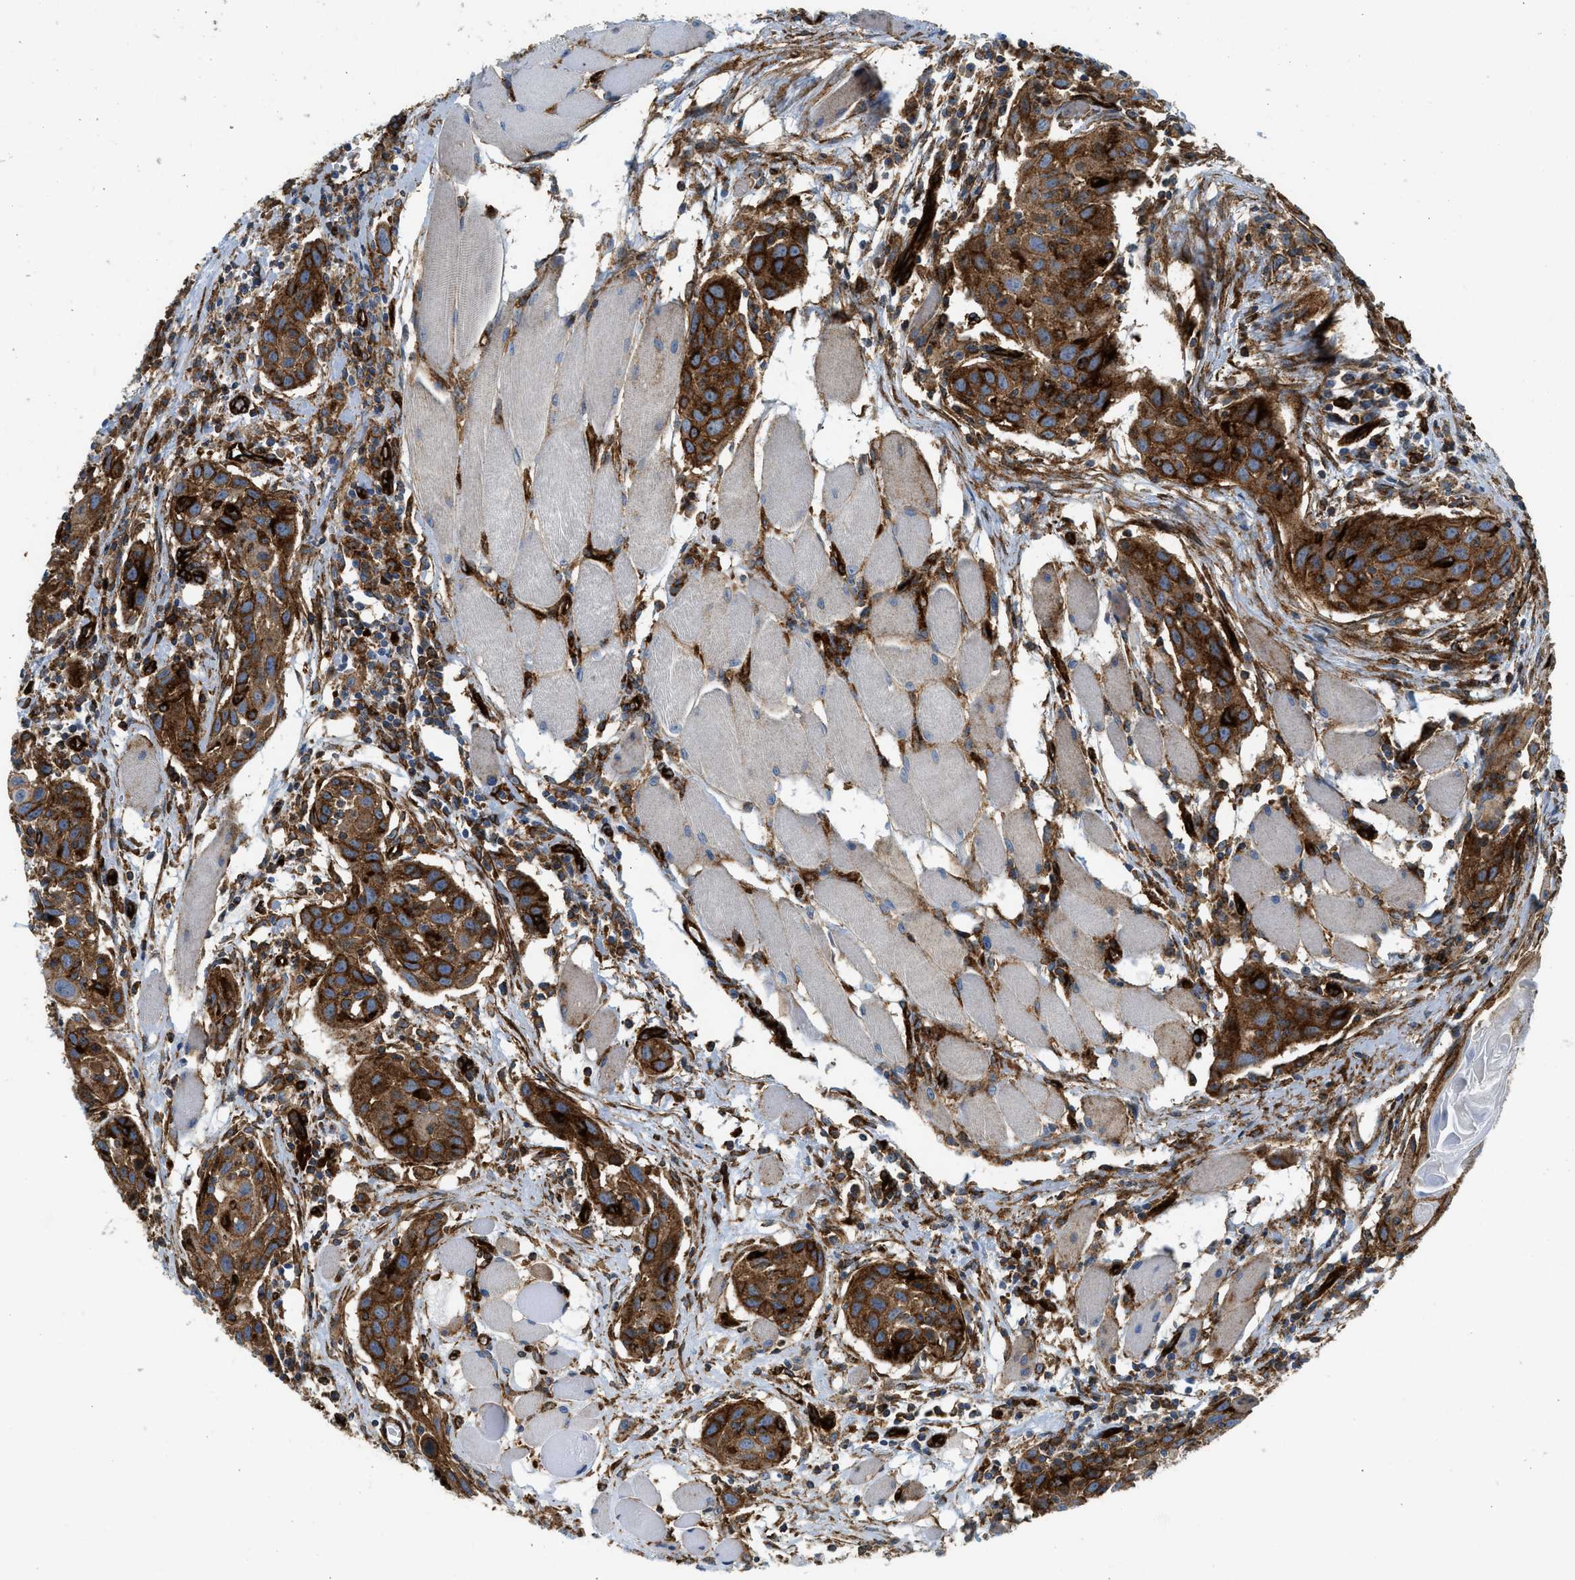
{"staining": {"intensity": "strong", "quantity": ">75%", "location": "cytoplasmic/membranous"}, "tissue": "head and neck cancer", "cell_type": "Tumor cells", "image_type": "cancer", "snomed": [{"axis": "morphology", "description": "Squamous cell carcinoma, NOS"}, {"axis": "topography", "description": "Oral tissue"}, {"axis": "topography", "description": "Head-Neck"}], "caption": "Squamous cell carcinoma (head and neck) was stained to show a protein in brown. There is high levels of strong cytoplasmic/membranous staining in about >75% of tumor cells. (DAB IHC, brown staining for protein, blue staining for nuclei).", "gene": "HIP1", "patient": {"sex": "female", "age": 50}}